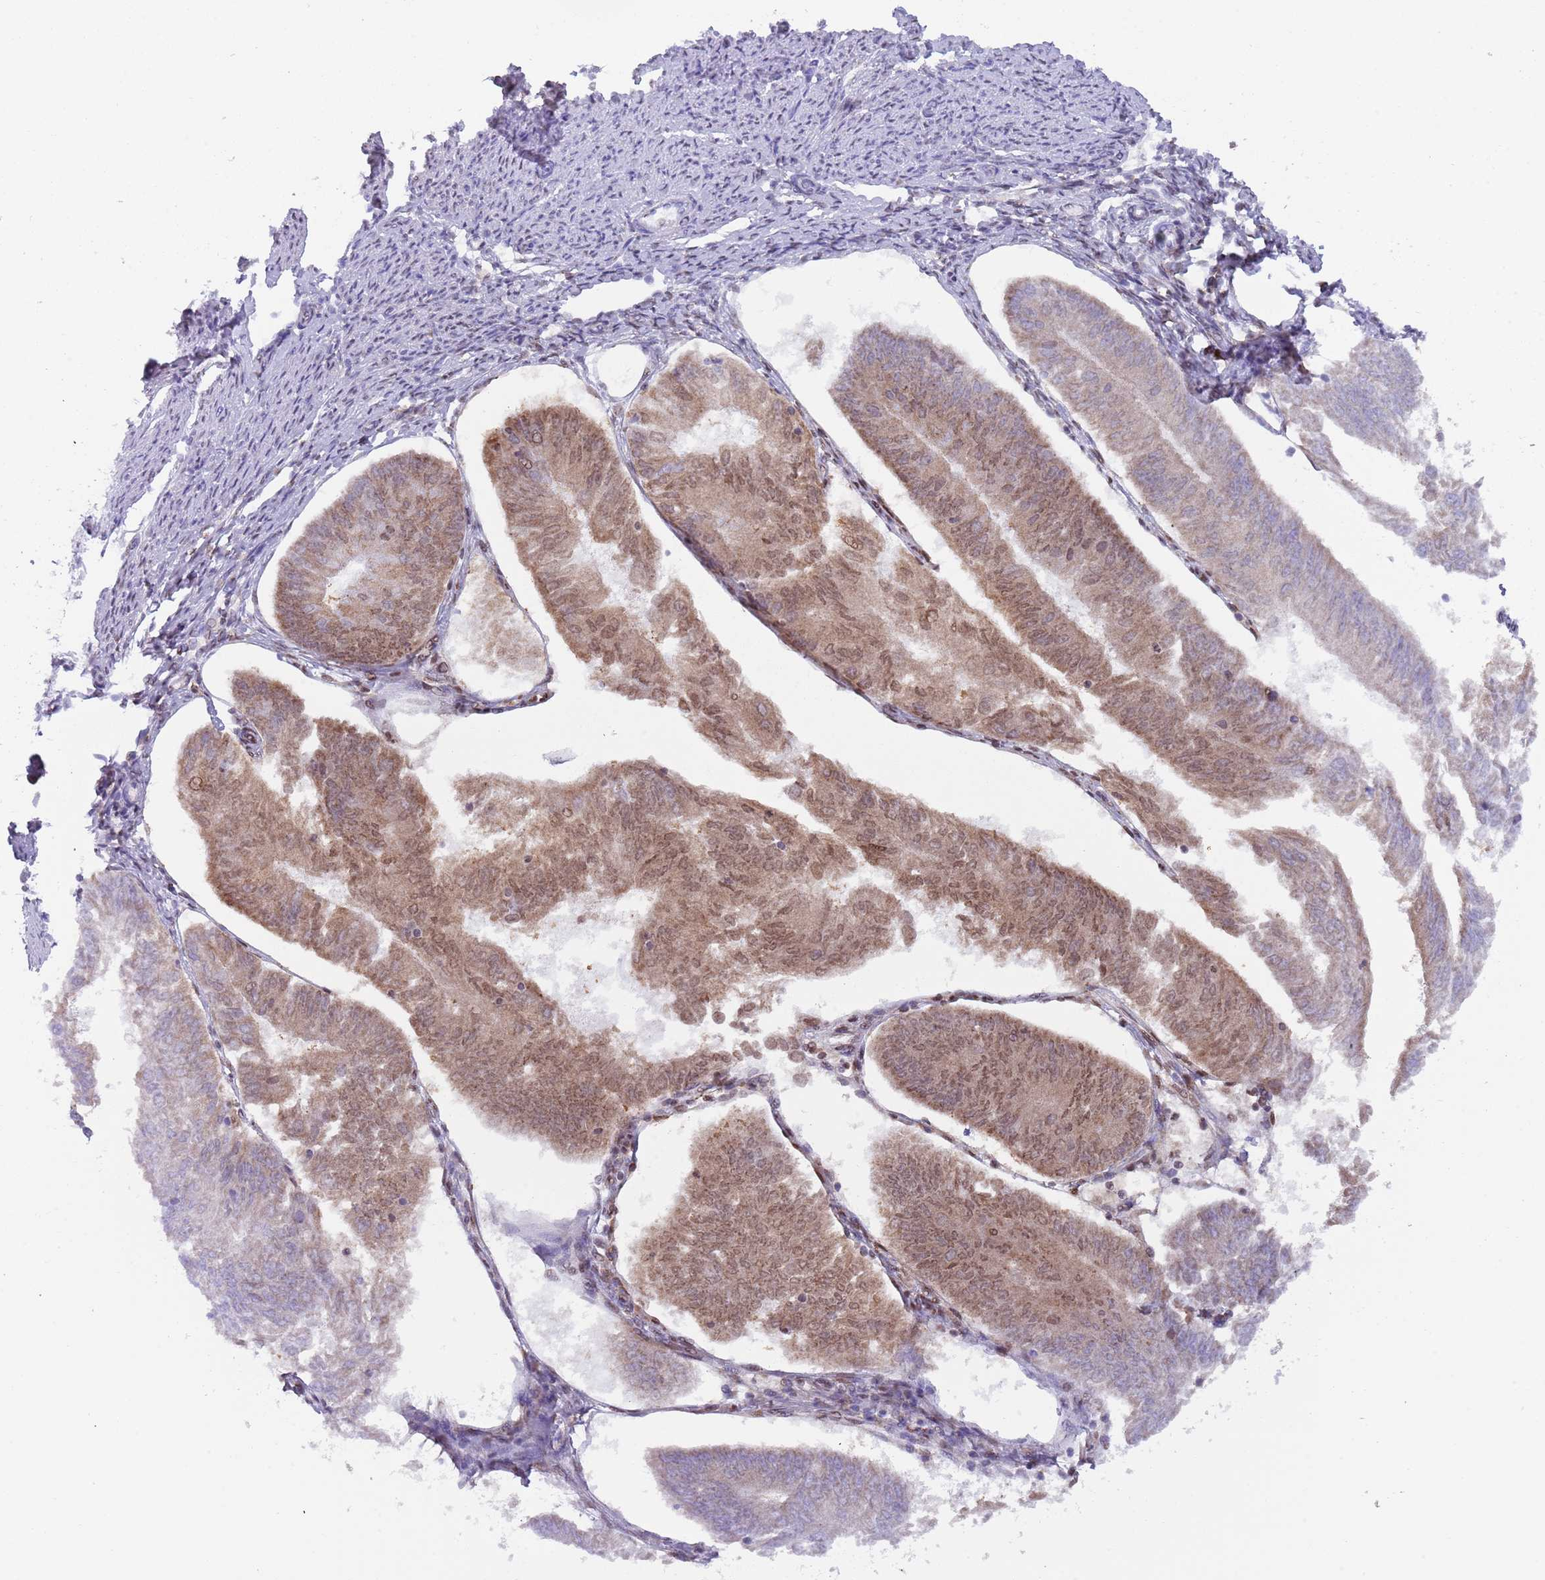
{"staining": {"intensity": "moderate", "quantity": "25%-75%", "location": "cytoplasmic/membranous,nuclear"}, "tissue": "endometrial cancer", "cell_type": "Tumor cells", "image_type": "cancer", "snomed": [{"axis": "morphology", "description": "Adenocarcinoma, NOS"}, {"axis": "topography", "description": "Endometrium"}], "caption": "Immunohistochemical staining of adenocarcinoma (endometrial) reveals moderate cytoplasmic/membranous and nuclear protein expression in approximately 25%-75% of tumor cells.", "gene": "HDAC8", "patient": {"sex": "female", "age": 58}}